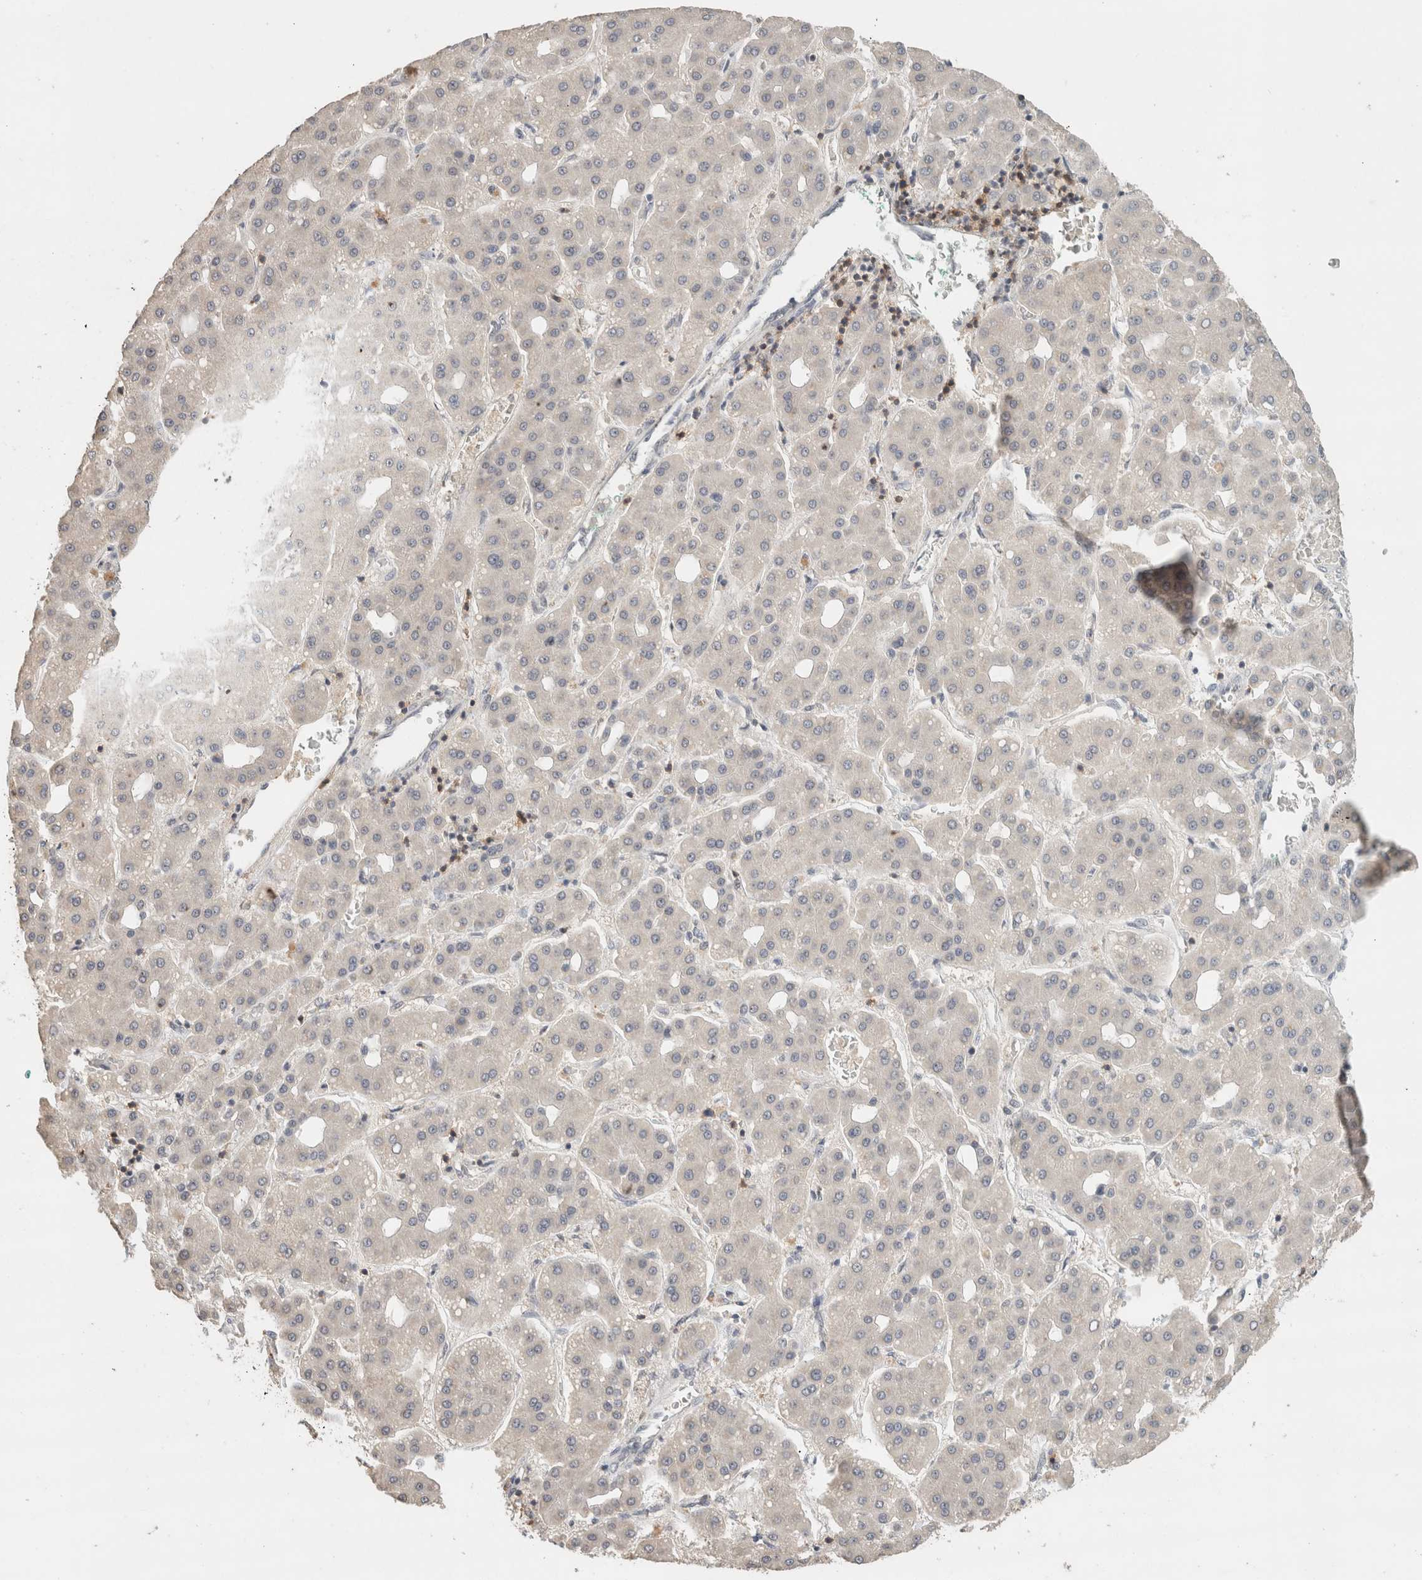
{"staining": {"intensity": "negative", "quantity": "none", "location": "none"}, "tissue": "liver cancer", "cell_type": "Tumor cells", "image_type": "cancer", "snomed": [{"axis": "morphology", "description": "Carcinoma, Hepatocellular, NOS"}, {"axis": "topography", "description": "Liver"}], "caption": "Tumor cells are negative for brown protein staining in liver cancer. The staining is performed using DAB brown chromogen with nuclei counter-stained in using hematoxylin.", "gene": "TRAT1", "patient": {"sex": "male", "age": 65}}